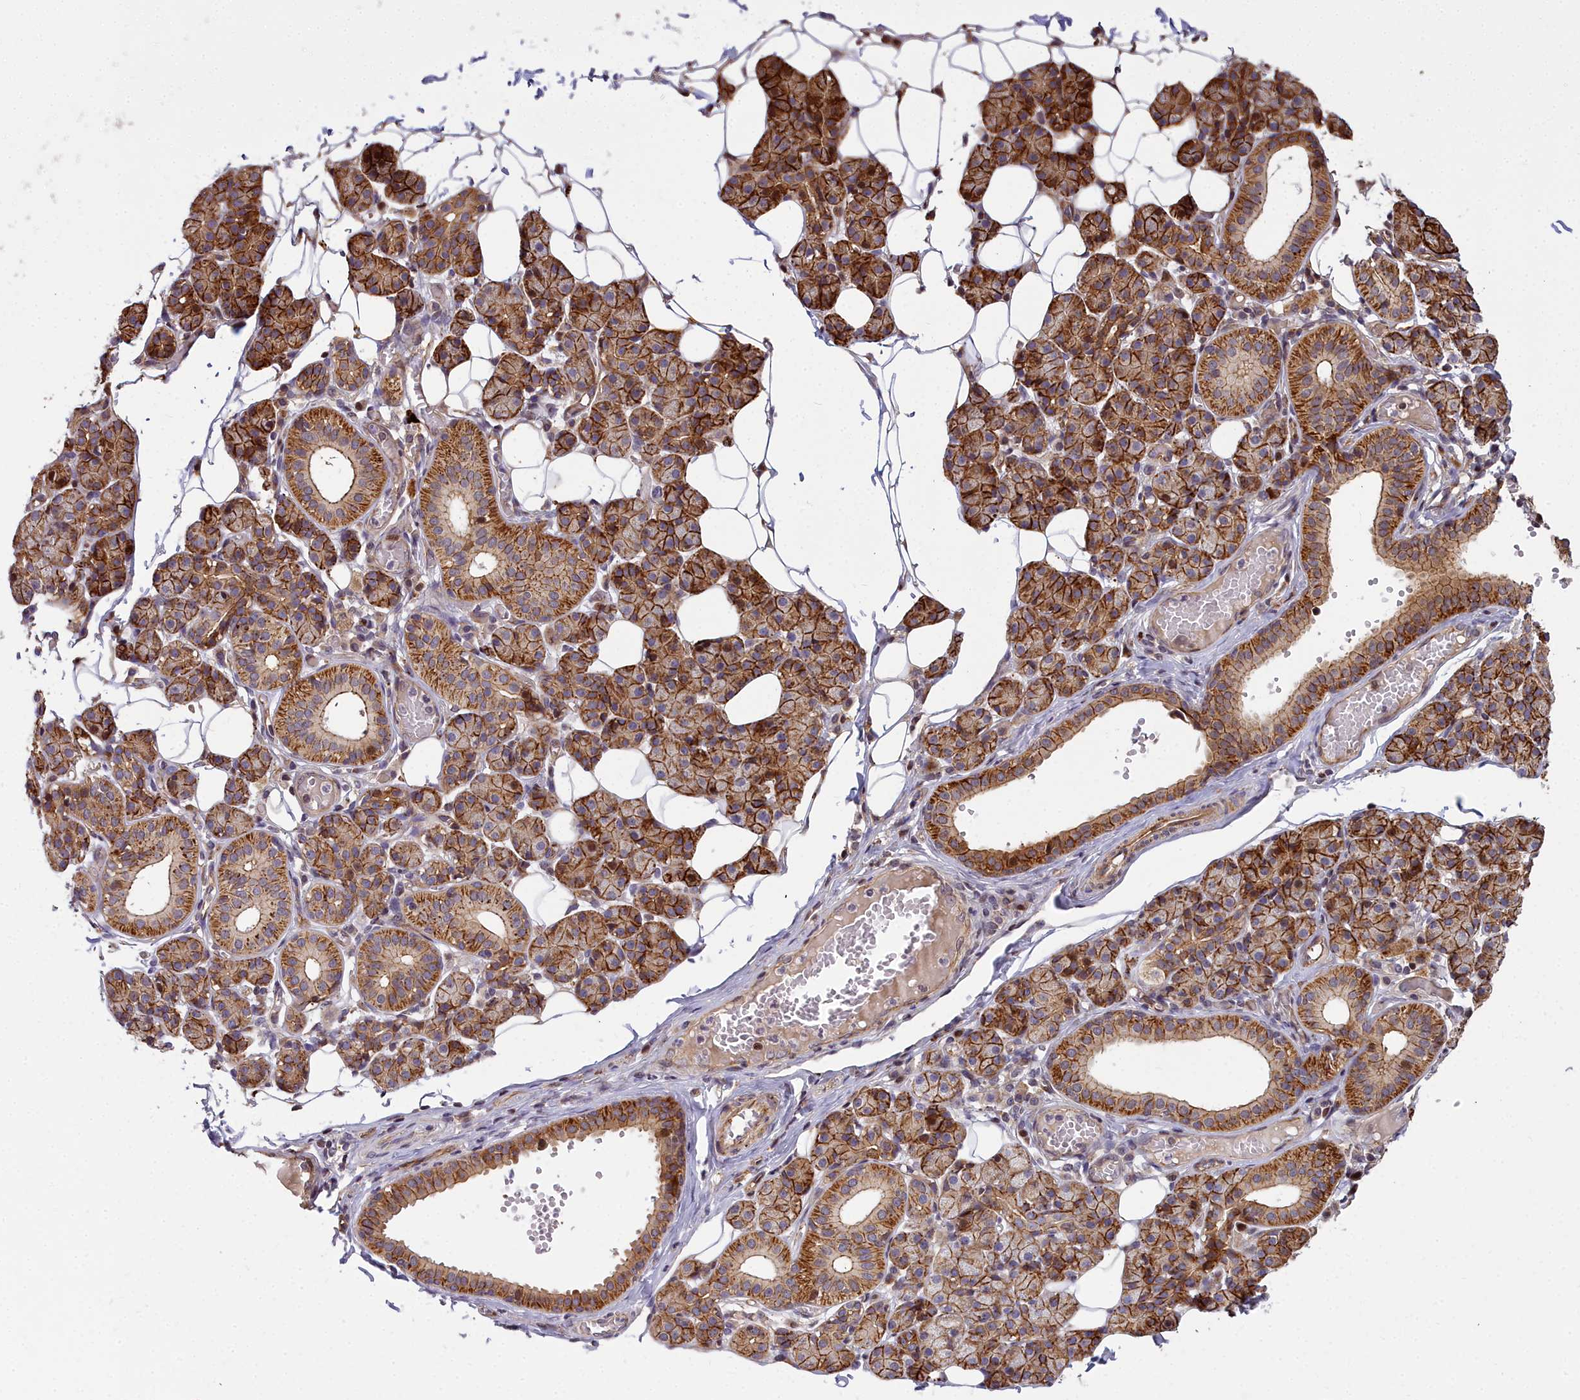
{"staining": {"intensity": "moderate", "quantity": ">75%", "location": "cytoplasmic/membranous"}, "tissue": "salivary gland", "cell_type": "Glandular cells", "image_type": "normal", "snomed": [{"axis": "morphology", "description": "Normal tissue, NOS"}, {"axis": "topography", "description": "Salivary gland"}], "caption": "Immunohistochemical staining of benign human salivary gland reveals >75% levels of moderate cytoplasmic/membranous protein positivity in about >75% of glandular cells. The staining is performed using DAB brown chromogen to label protein expression. The nuclei are counter-stained blue using hematoxylin.", "gene": "GLYATL3", "patient": {"sex": "female", "age": 33}}